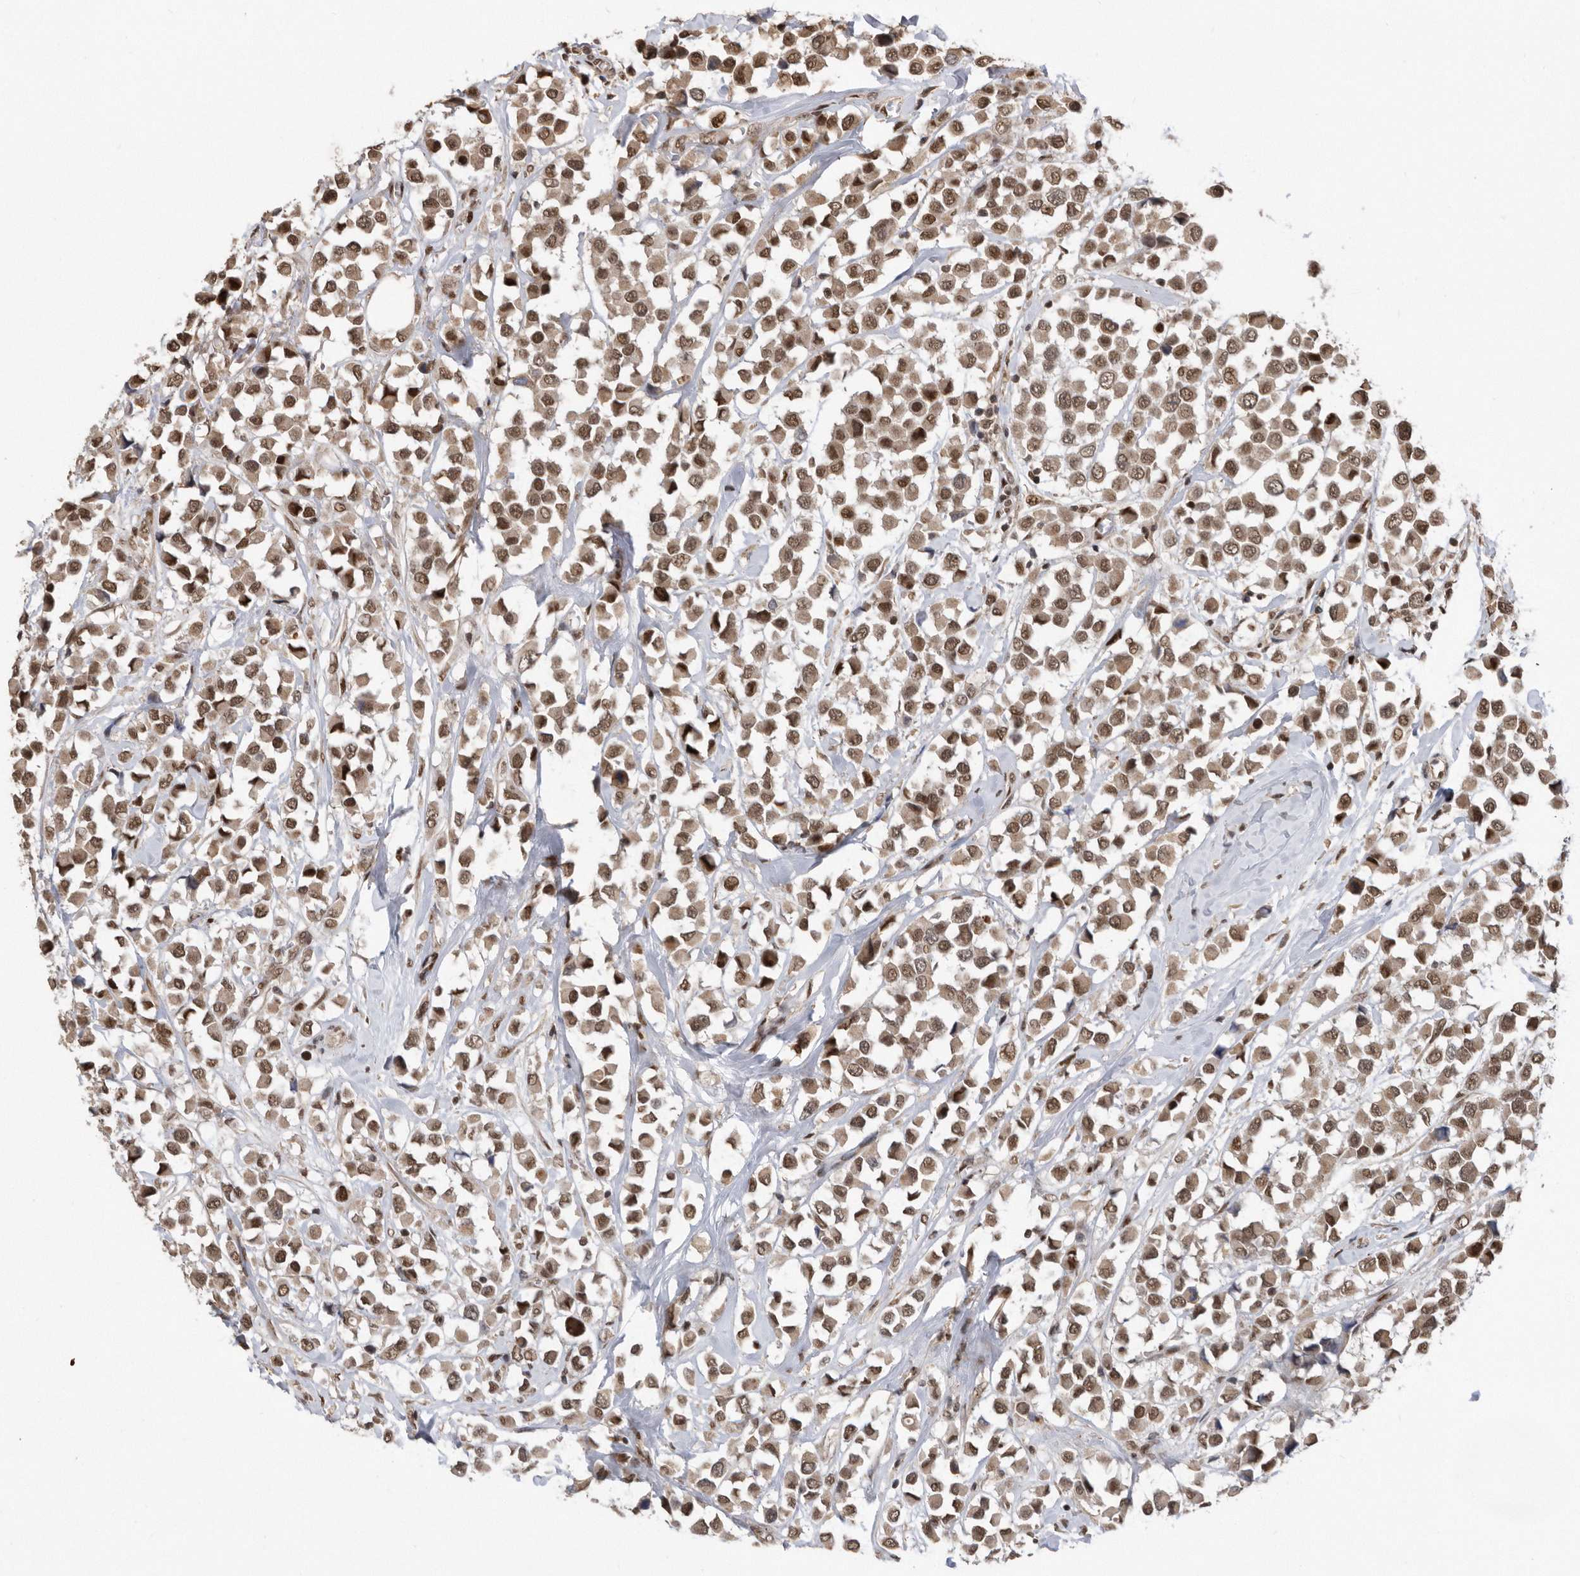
{"staining": {"intensity": "moderate", "quantity": ">75%", "location": "cytoplasmic/membranous,nuclear"}, "tissue": "breast cancer", "cell_type": "Tumor cells", "image_type": "cancer", "snomed": [{"axis": "morphology", "description": "Duct carcinoma"}, {"axis": "topography", "description": "Breast"}], "caption": "The image displays immunohistochemical staining of breast cancer (invasive ductal carcinoma). There is moderate cytoplasmic/membranous and nuclear positivity is identified in approximately >75% of tumor cells. The staining is performed using DAB (3,3'-diaminobenzidine) brown chromogen to label protein expression. The nuclei are counter-stained blue using hematoxylin.", "gene": "TDRD3", "patient": {"sex": "female", "age": 61}}